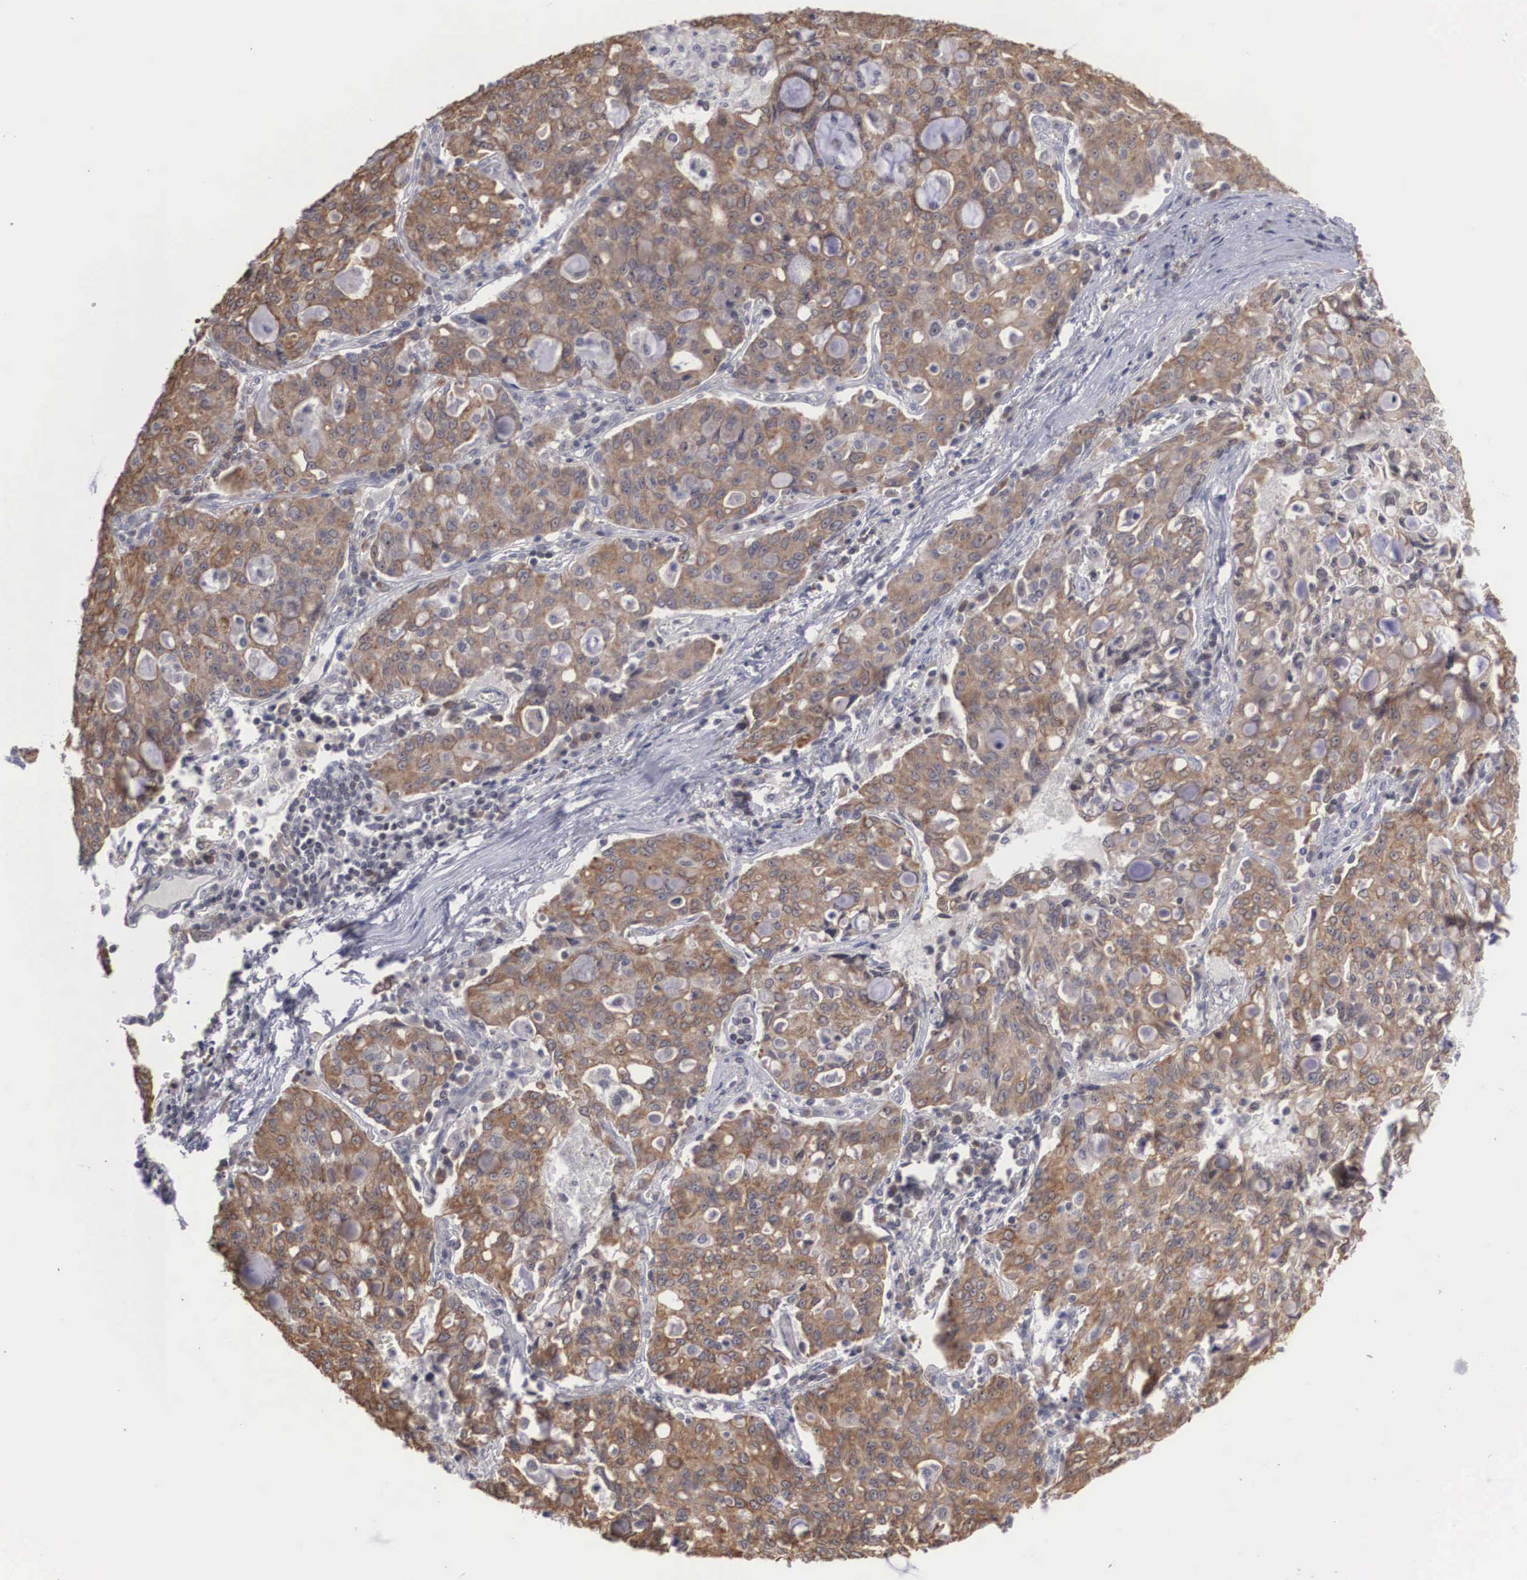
{"staining": {"intensity": "moderate", "quantity": ">75%", "location": "cytoplasmic/membranous"}, "tissue": "lung cancer", "cell_type": "Tumor cells", "image_type": "cancer", "snomed": [{"axis": "morphology", "description": "Adenocarcinoma, NOS"}, {"axis": "topography", "description": "Lung"}], "caption": "This is a micrograph of immunohistochemistry staining of lung adenocarcinoma, which shows moderate positivity in the cytoplasmic/membranous of tumor cells.", "gene": "WDR89", "patient": {"sex": "female", "age": 44}}